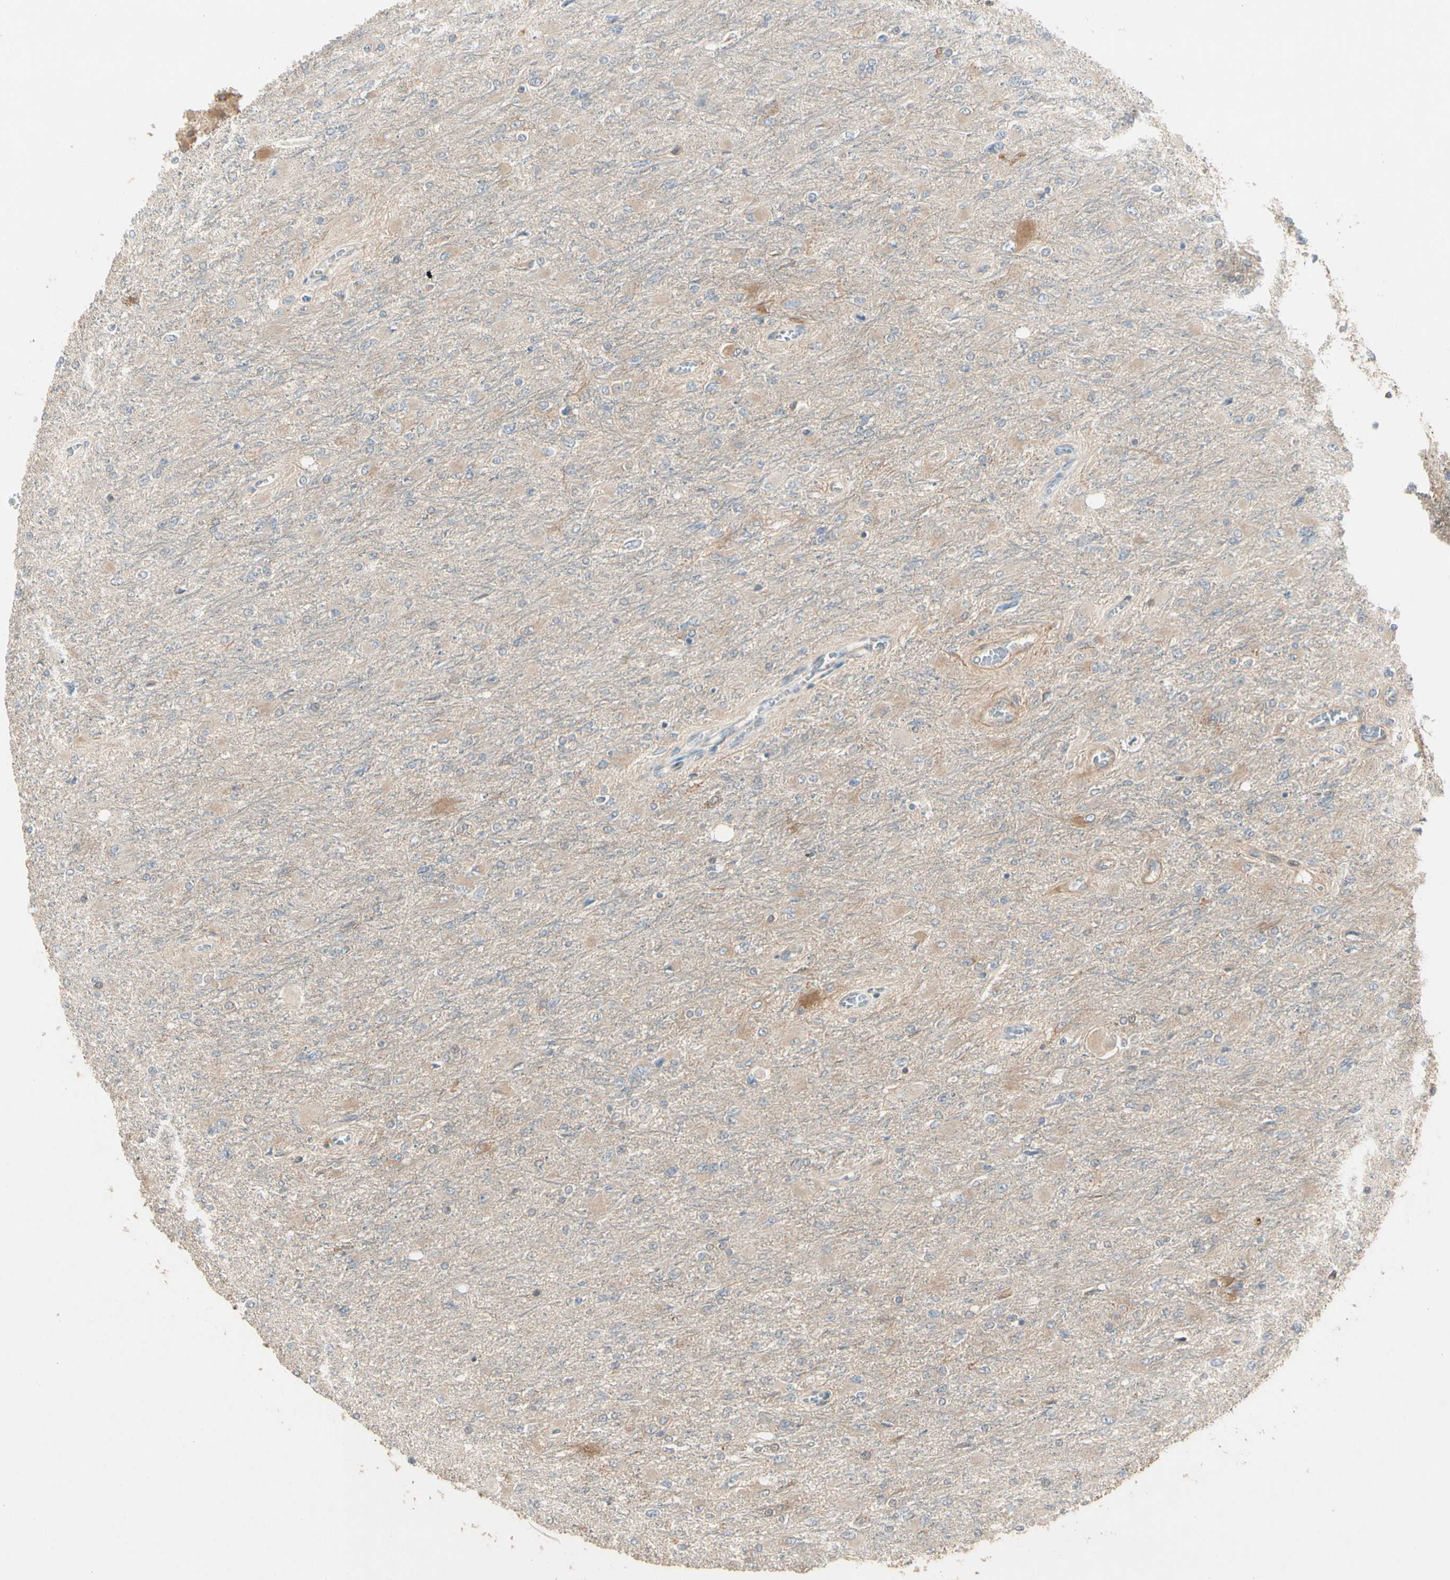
{"staining": {"intensity": "weak", "quantity": "<25%", "location": "cytoplasmic/membranous"}, "tissue": "glioma", "cell_type": "Tumor cells", "image_type": "cancer", "snomed": [{"axis": "morphology", "description": "Glioma, malignant, High grade"}, {"axis": "topography", "description": "Cerebral cortex"}], "caption": "Histopathology image shows no significant protein positivity in tumor cells of glioma.", "gene": "ATG4C", "patient": {"sex": "female", "age": 36}}